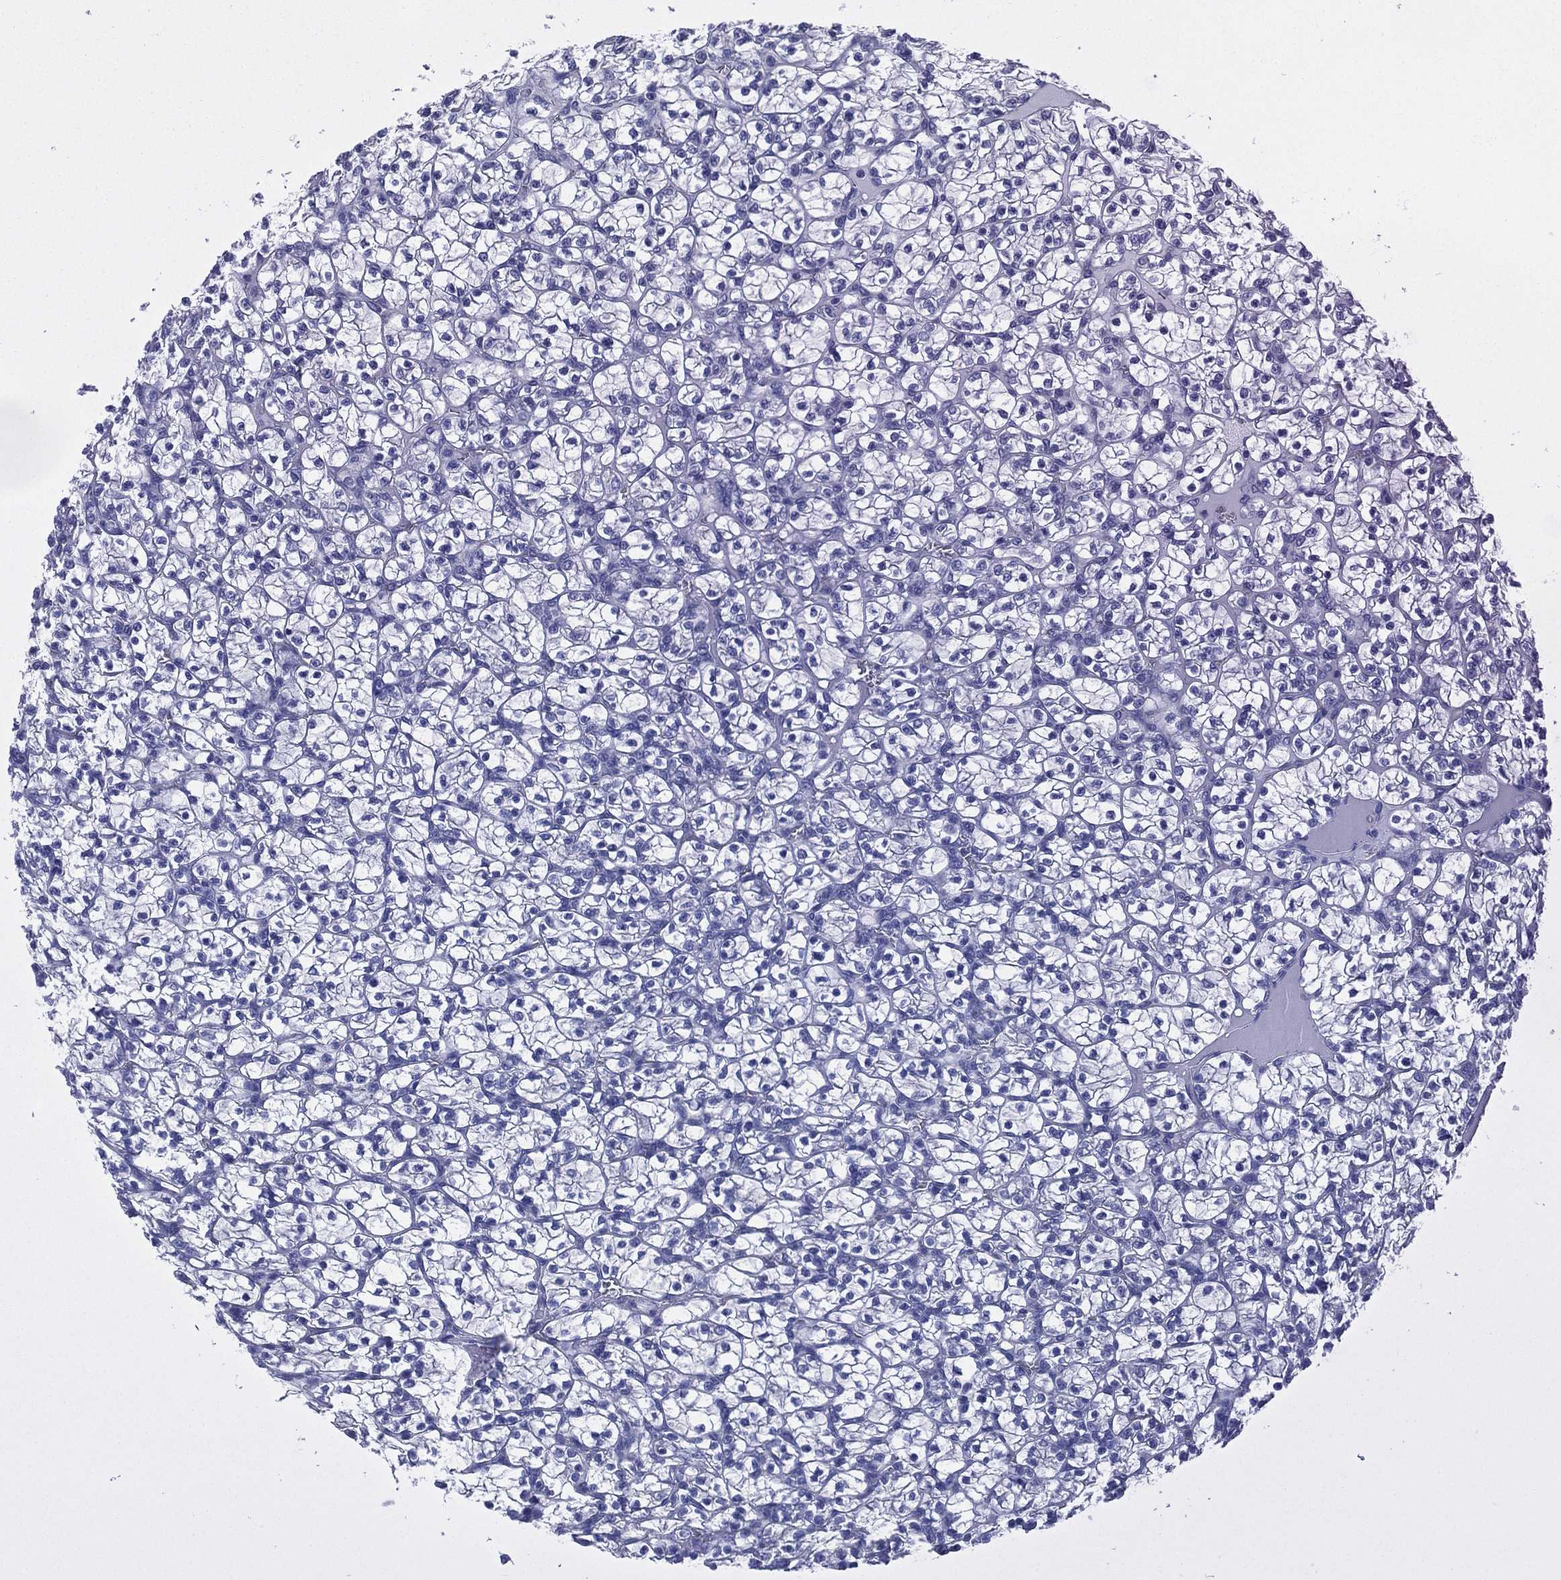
{"staining": {"intensity": "negative", "quantity": "none", "location": "none"}, "tissue": "renal cancer", "cell_type": "Tumor cells", "image_type": "cancer", "snomed": [{"axis": "morphology", "description": "Adenocarcinoma, NOS"}, {"axis": "topography", "description": "Kidney"}], "caption": "Protein analysis of renal cancer displays no significant staining in tumor cells.", "gene": "CCDC70", "patient": {"sex": "female", "age": 89}}